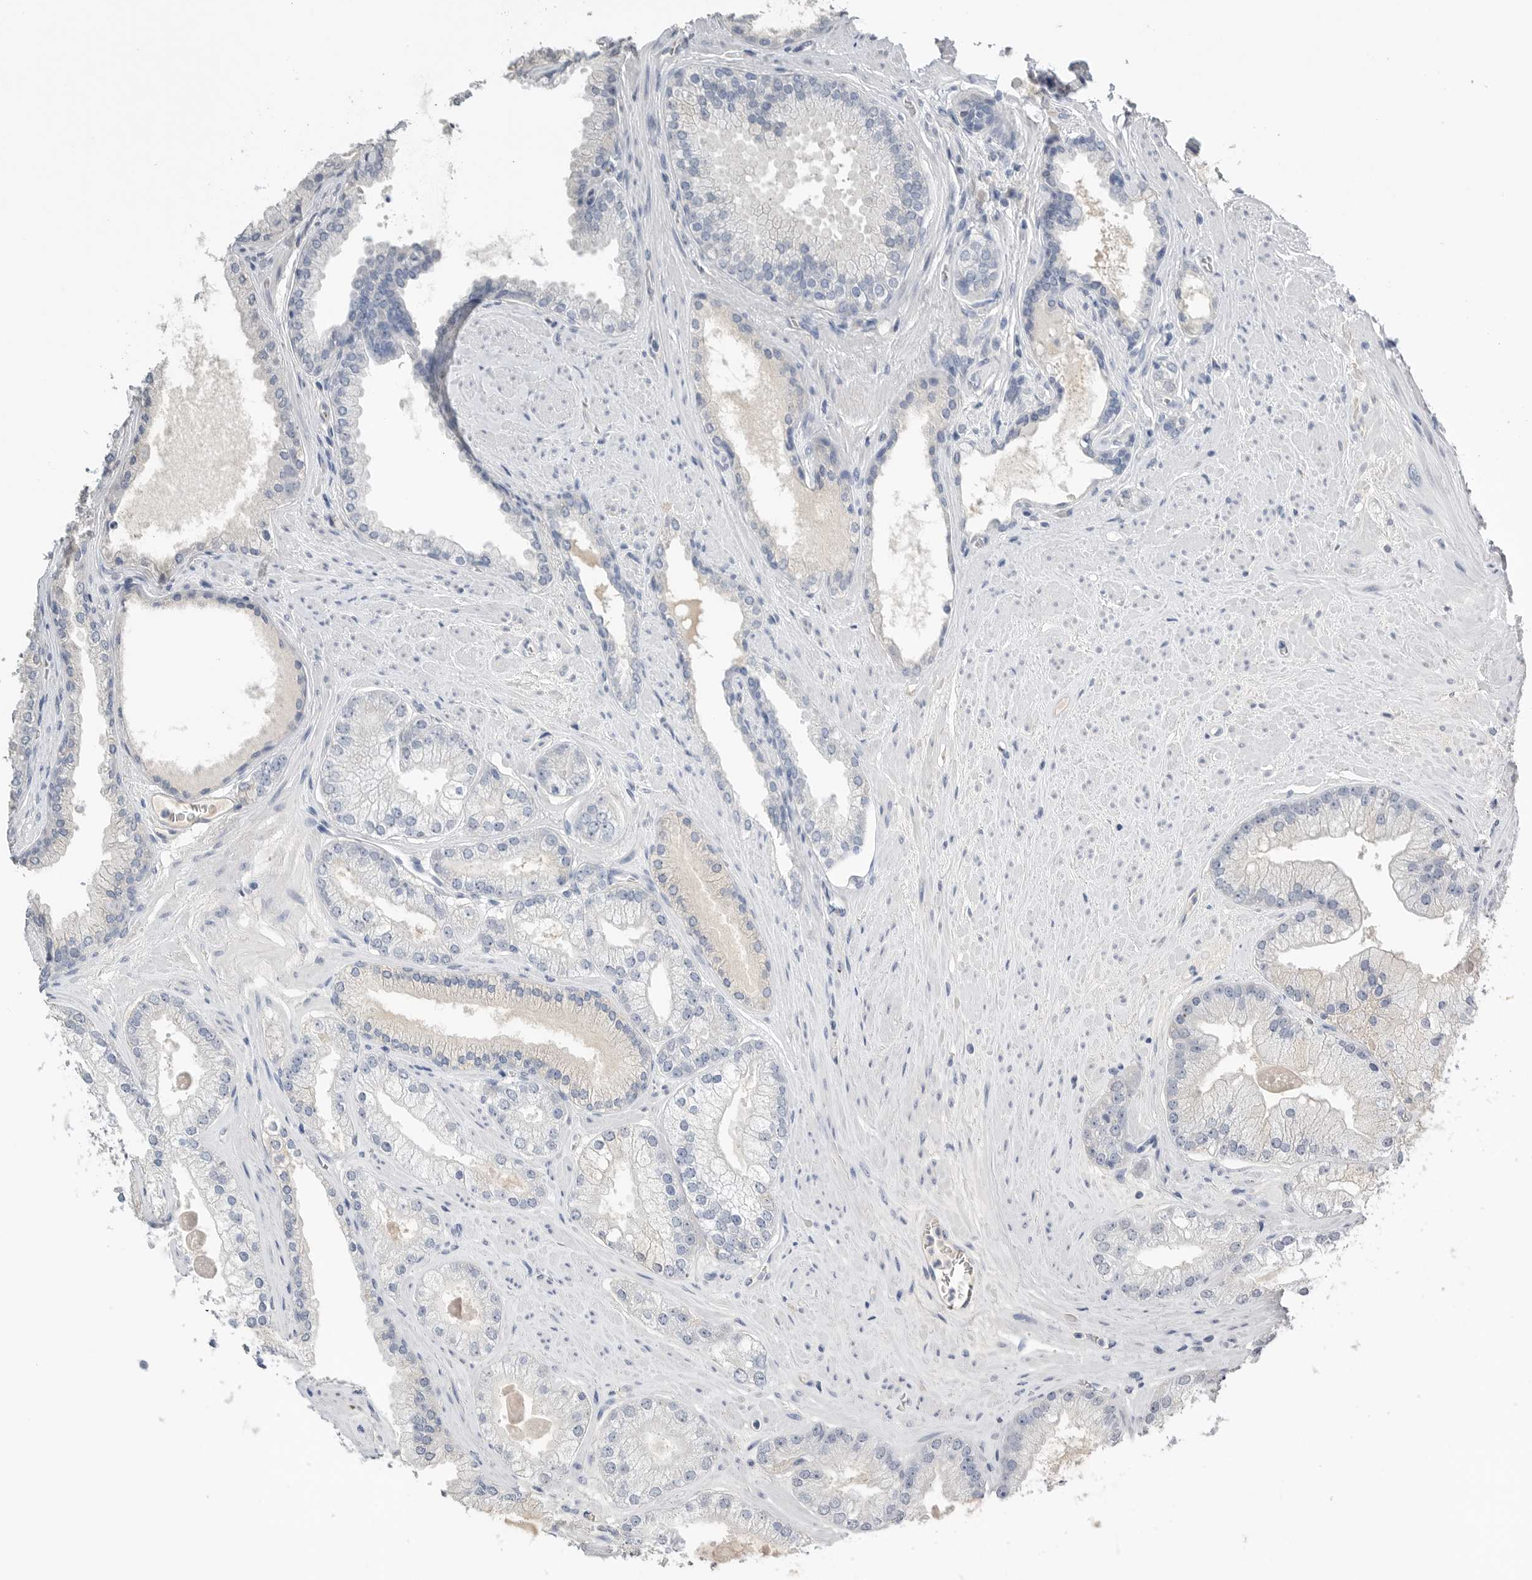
{"staining": {"intensity": "negative", "quantity": "none", "location": "none"}, "tissue": "prostate cancer", "cell_type": "Tumor cells", "image_type": "cancer", "snomed": [{"axis": "morphology", "description": "Adenocarcinoma, High grade"}, {"axis": "topography", "description": "Prostate"}], "caption": "Tumor cells show no significant protein expression in prostate adenocarcinoma (high-grade).", "gene": "FABP6", "patient": {"sex": "male", "age": 58}}